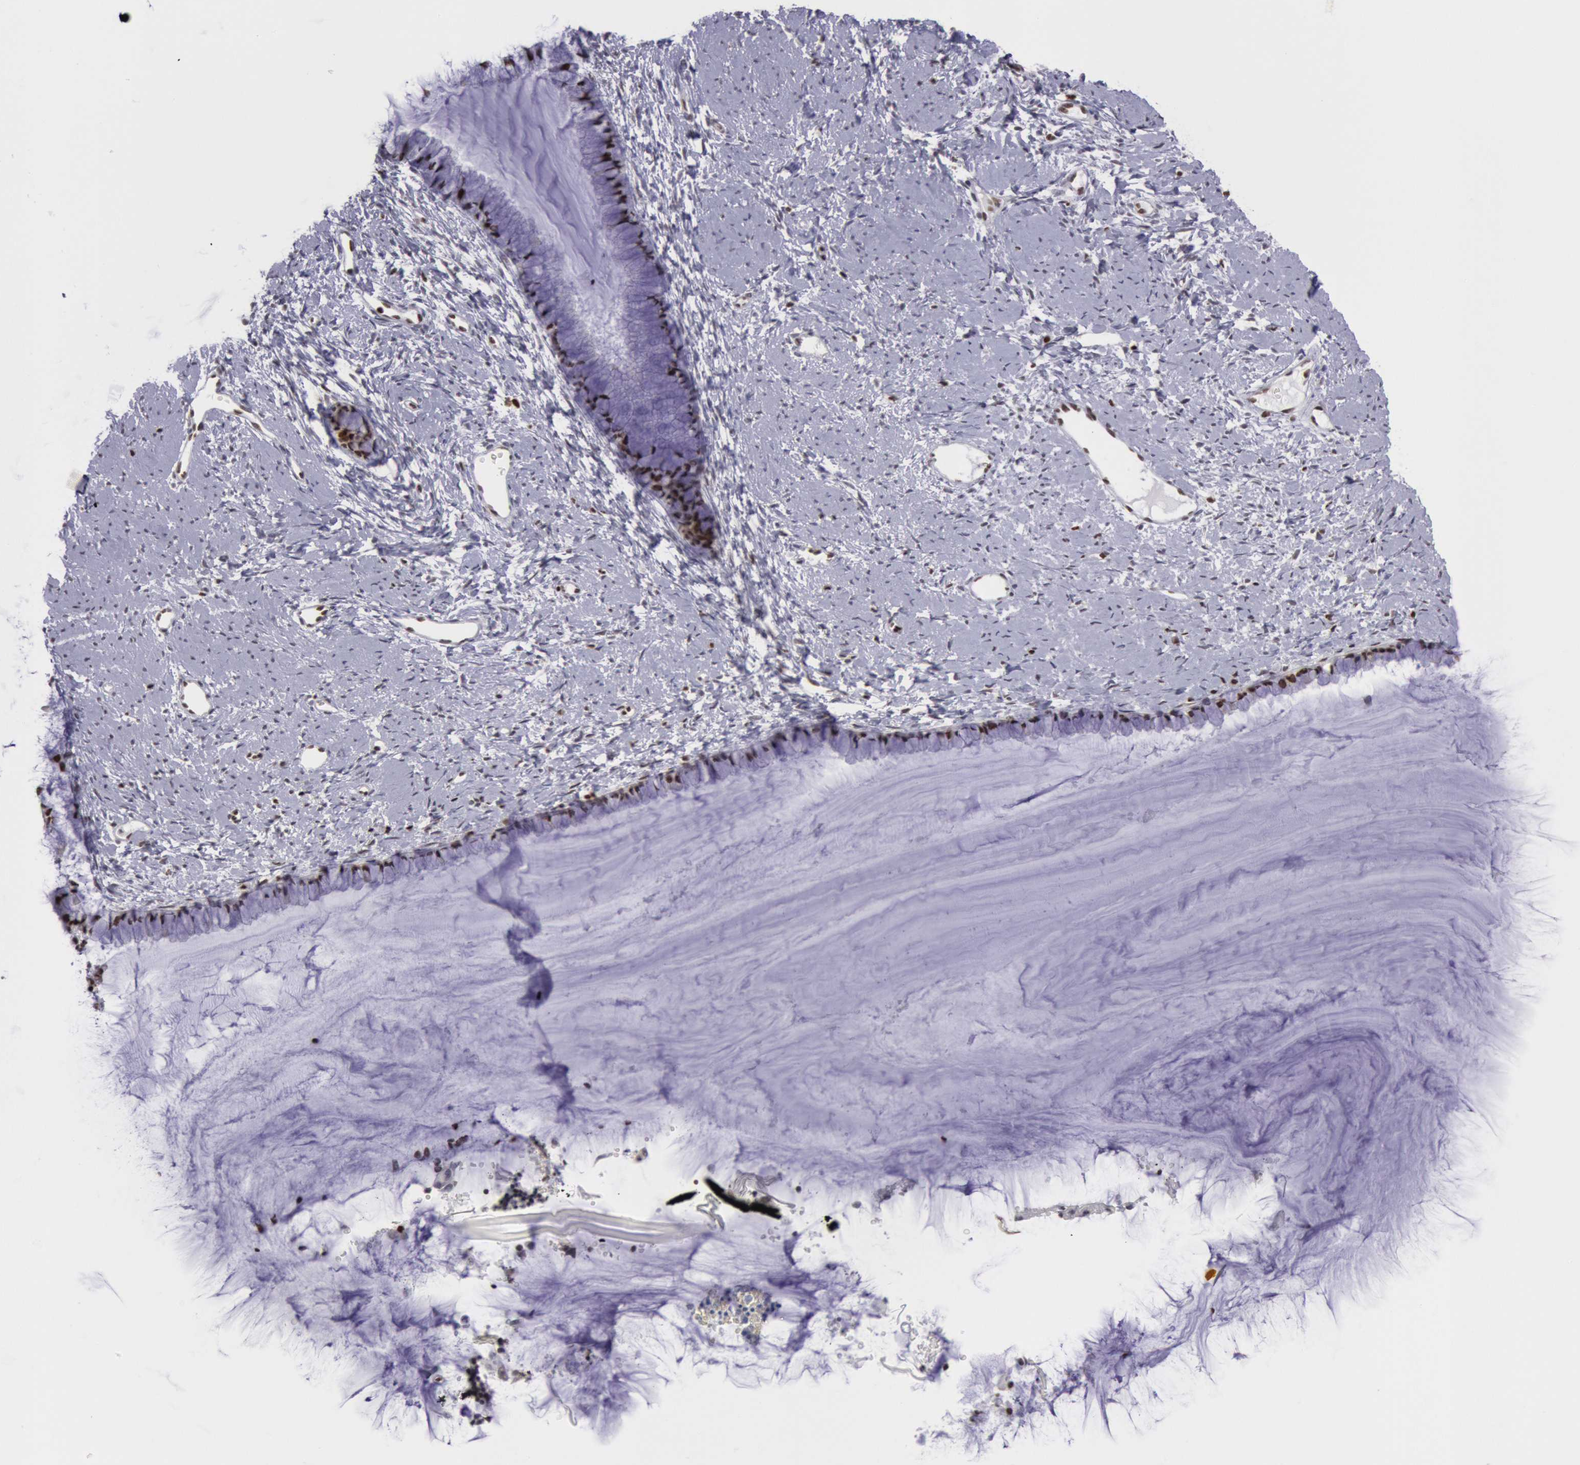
{"staining": {"intensity": "strong", "quantity": ">75%", "location": "nuclear"}, "tissue": "cervix", "cell_type": "Glandular cells", "image_type": "normal", "snomed": [{"axis": "morphology", "description": "Normal tissue, NOS"}, {"axis": "topography", "description": "Cervix"}], "caption": "The photomicrograph exhibits staining of normal cervix, revealing strong nuclear protein positivity (brown color) within glandular cells. The staining is performed using DAB brown chromogen to label protein expression. The nuclei are counter-stained blue using hematoxylin.", "gene": "NKAP", "patient": {"sex": "female", "age": 82}}